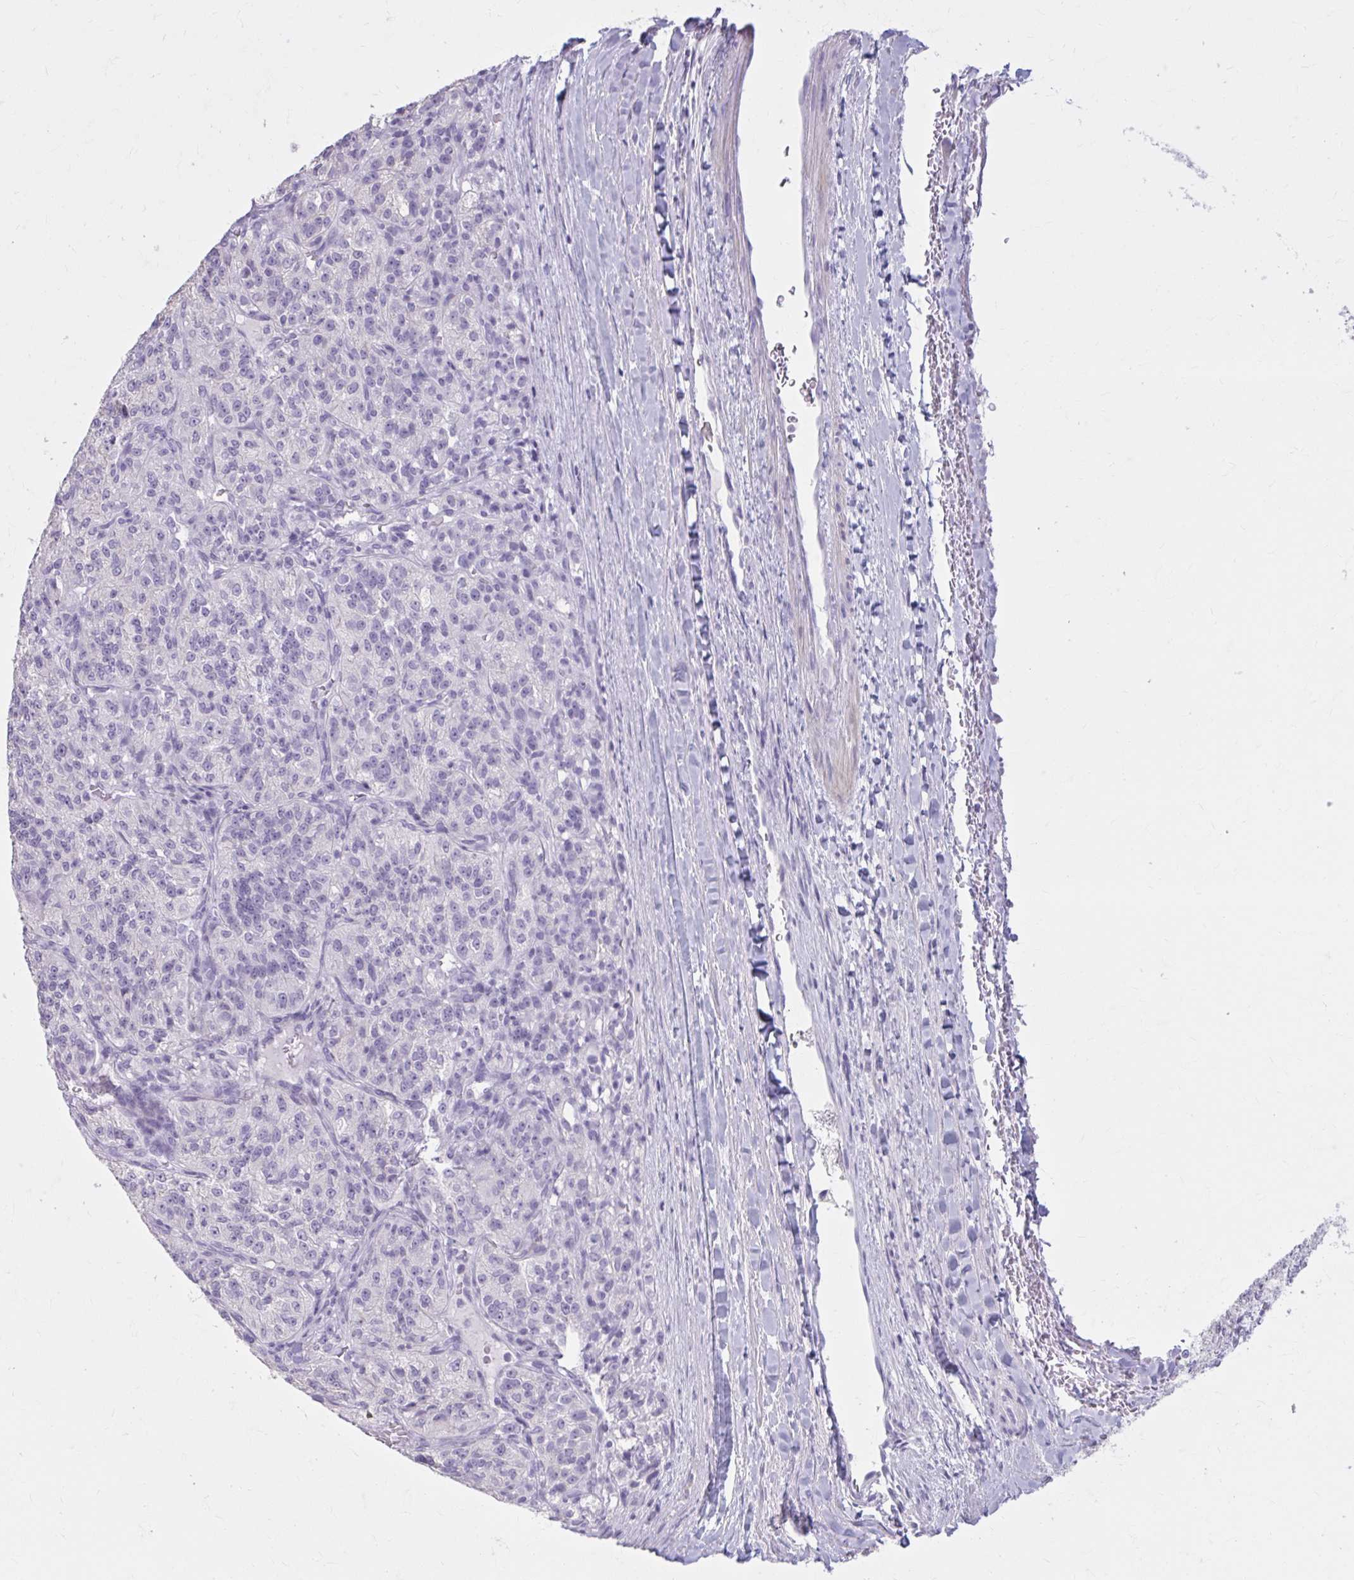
{"staining": {"intensity": "negative", "quantity": "none", "location": "none"}, "tissue": "renal cancer", "cell_type": "Tumor cells", "image_type": "cancer", "snomed": [{"axis": "morphology", "description": "Adenocarcinoma, NOS"}, {"axis": "topography", "description": "Kidney"}], "caption": "The immunohistochemistry histopathology image has no significant expression in tumor cells of renal cancer tissue.", "gene": "OR4B1", "patient": {"sex": "female", "age": 63}}